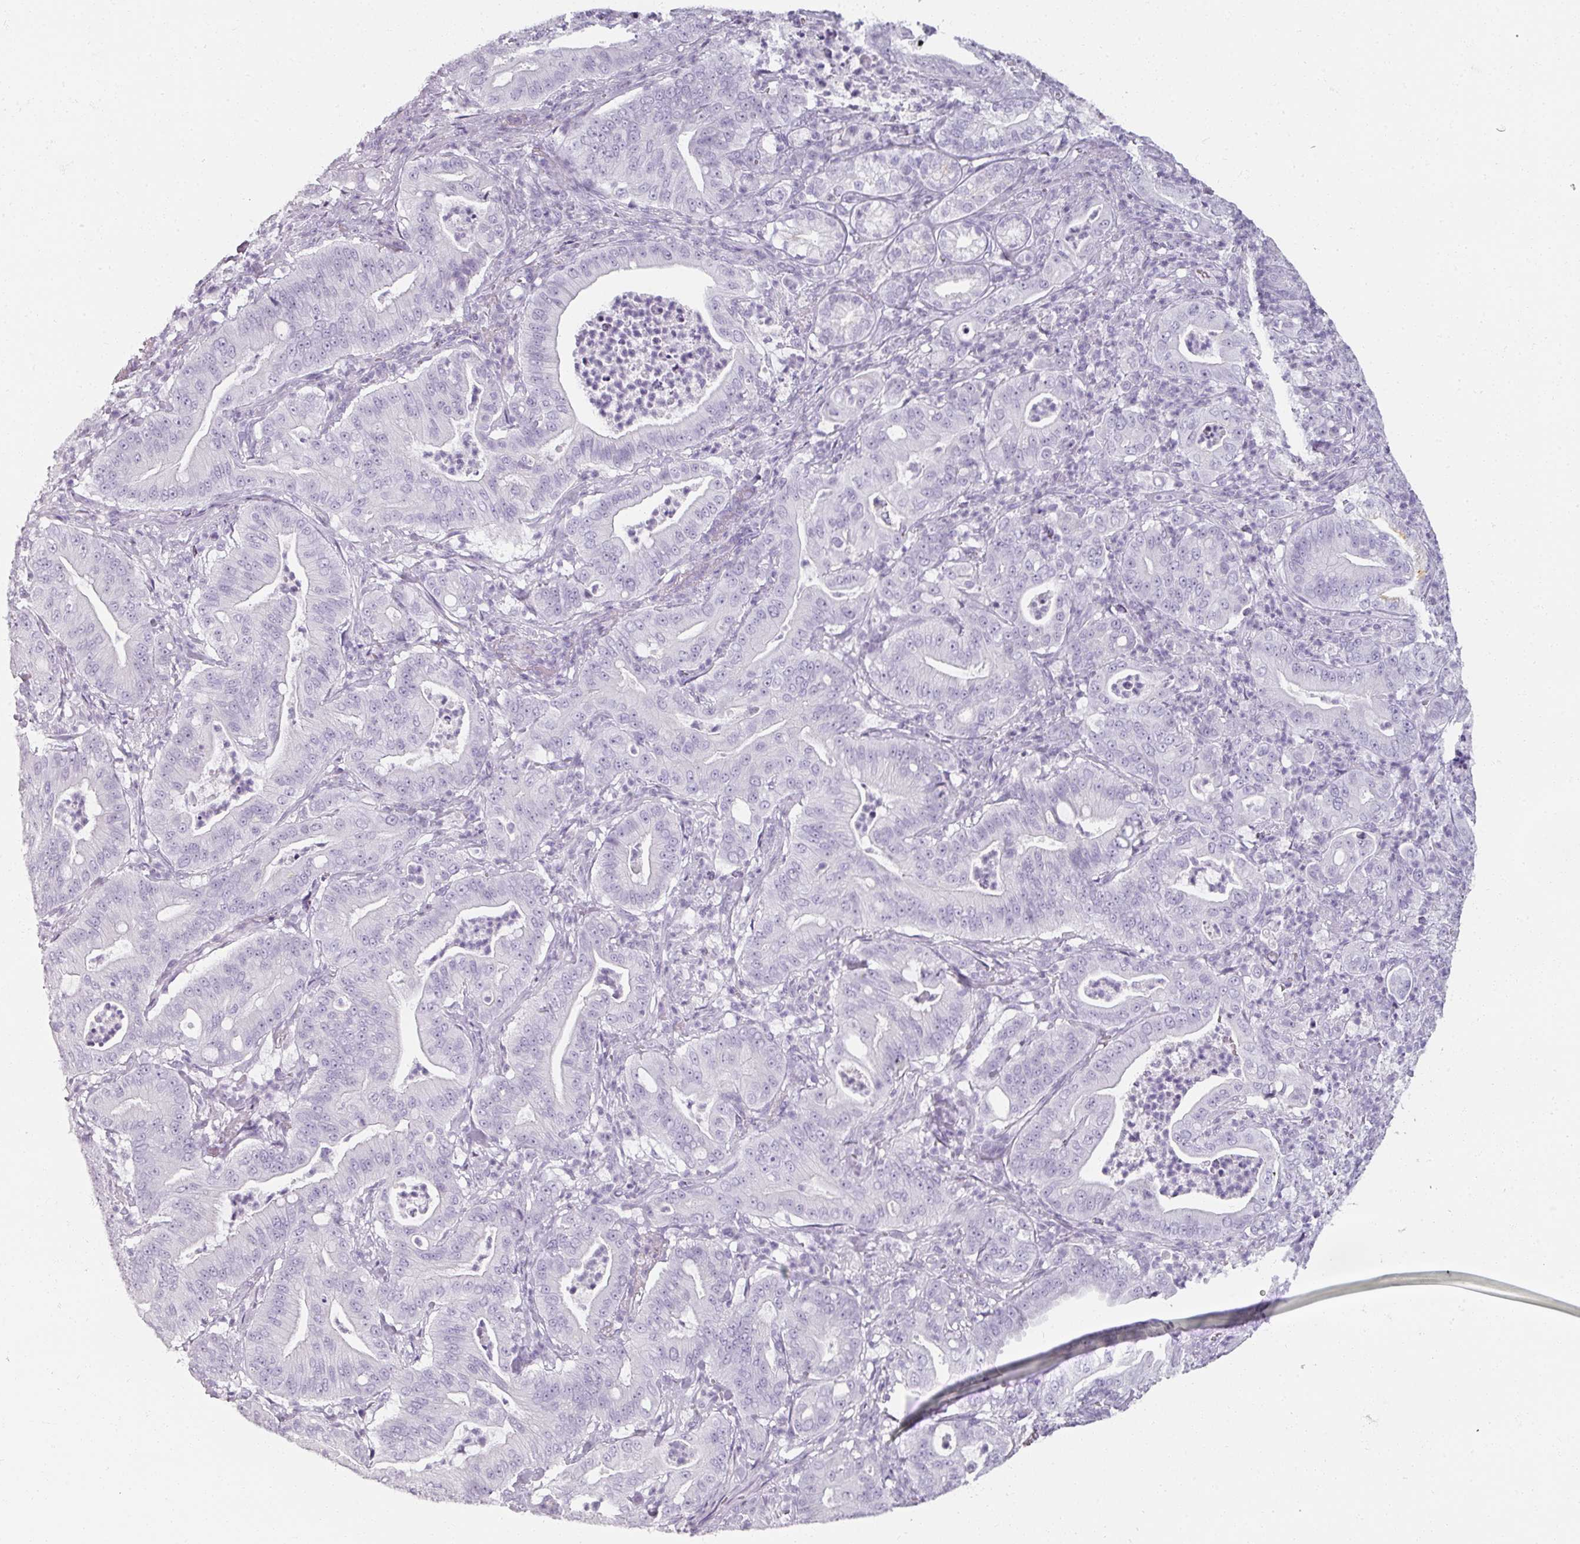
{"staining": {"intensity": "negative", "quantity": "none", "location": "none"}, "tissue": "pancreatic cancer", "cell_type": "Tumor cells", "image_type": "cancer", "snomed": [{"axis": "morphology", "description": "Adenocarcinoma, NOS"}, {"axis": "topography", "description": "Pancreas"}], "caption": "Tumor cells are negative for brown protein staining in pancreatic adenocarcinoma.", "gene": "REG3G", "patient": {"sex": "male", "age": 71}}